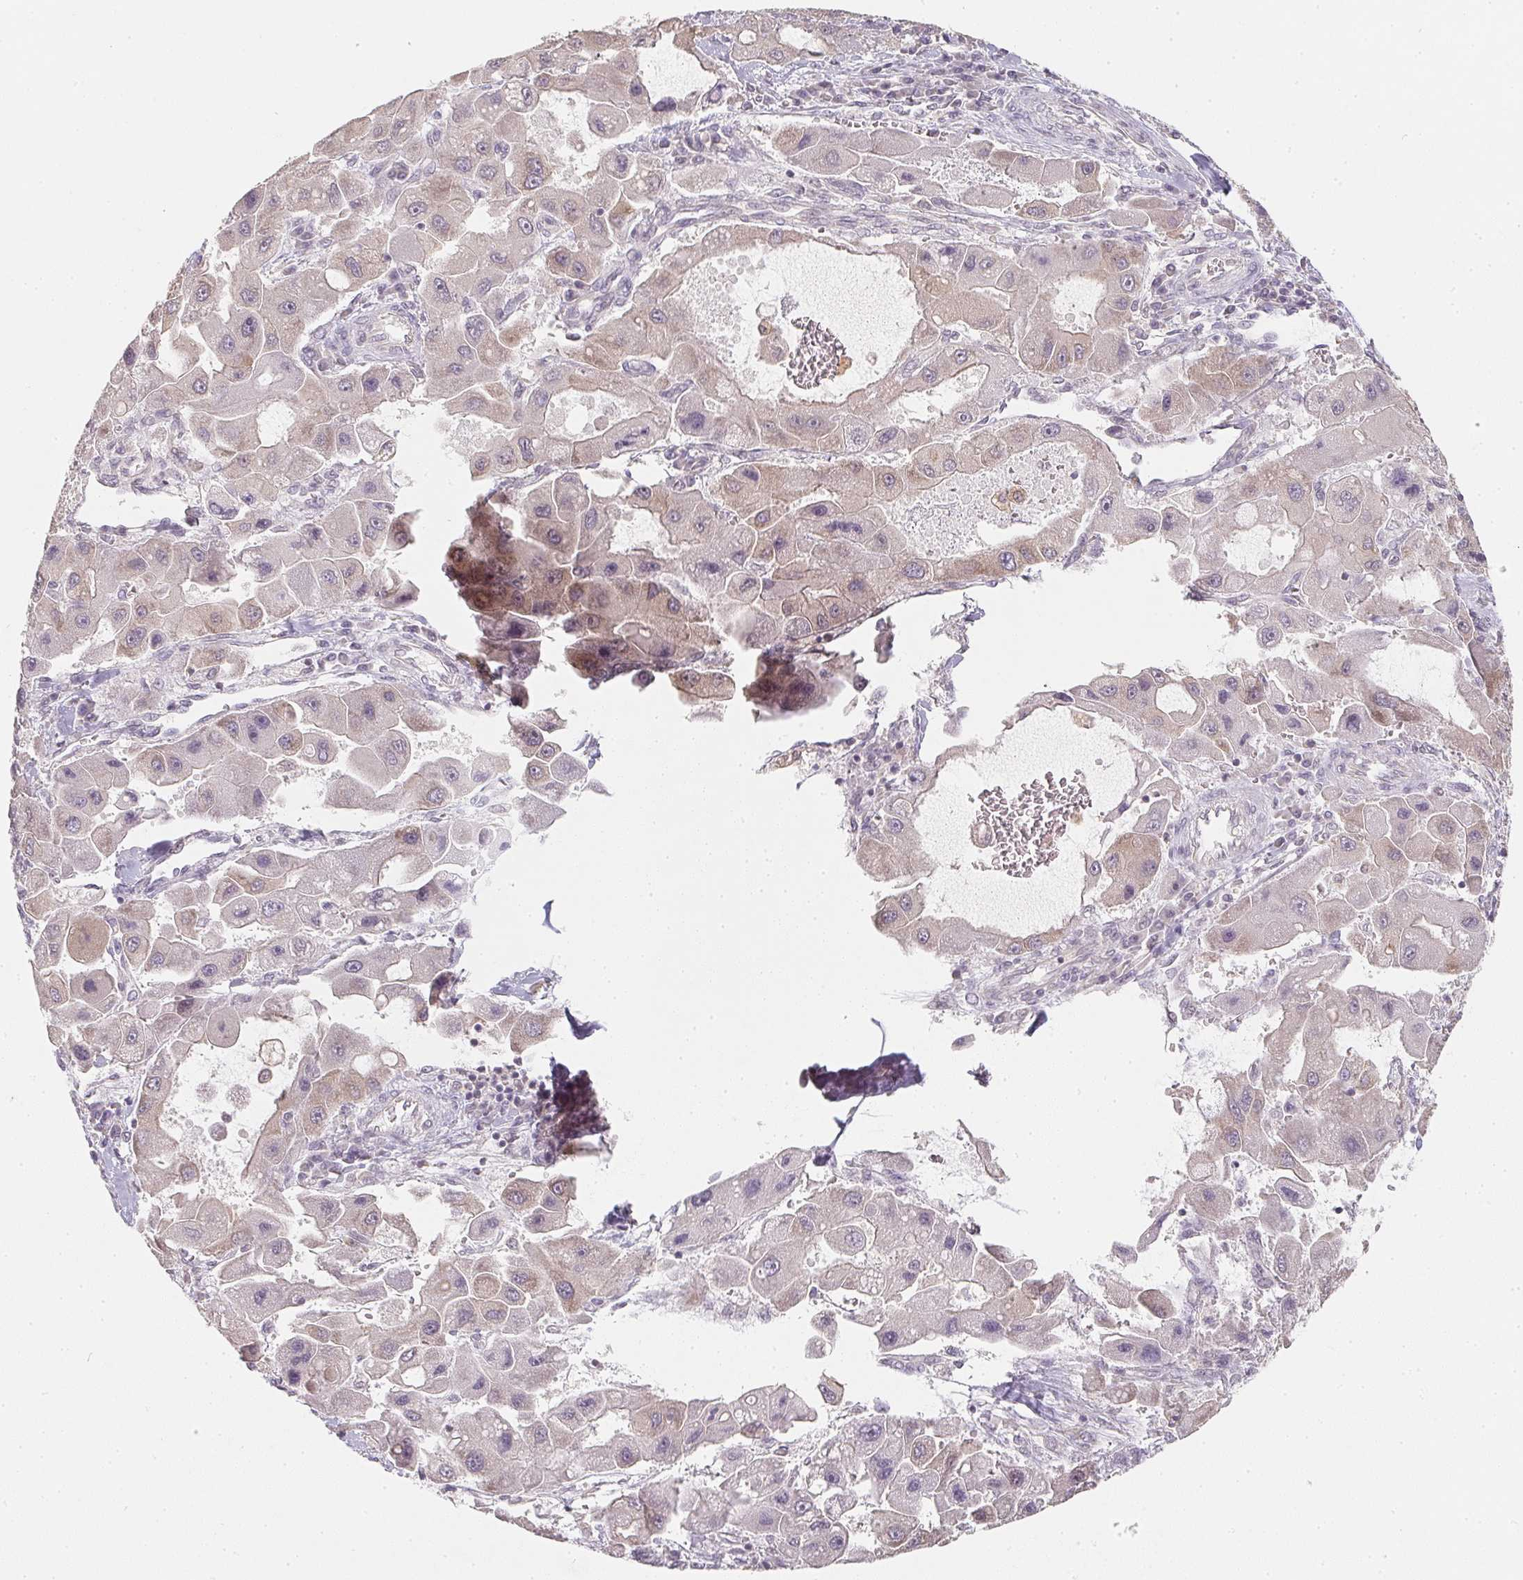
{"staining": {"intensity": "negative", "quantity": "none", "location": "none"}, "tissue": "liver cancer", "cell_type": "Tumor cells", "image_type": "cancer", "snomed": [{"axis": "morphology", "description": "Carcinoma, Hepatocellular, NOS"}, {"axis": "topography", "description": "Liver"}], "caption": "Immunohistochemical staining of hepatocellular carcinoma (liver) reveals no significant expression in tumor cells.", "gene": "SOAT1", "patient": {"sex": "male", "age": 24}}